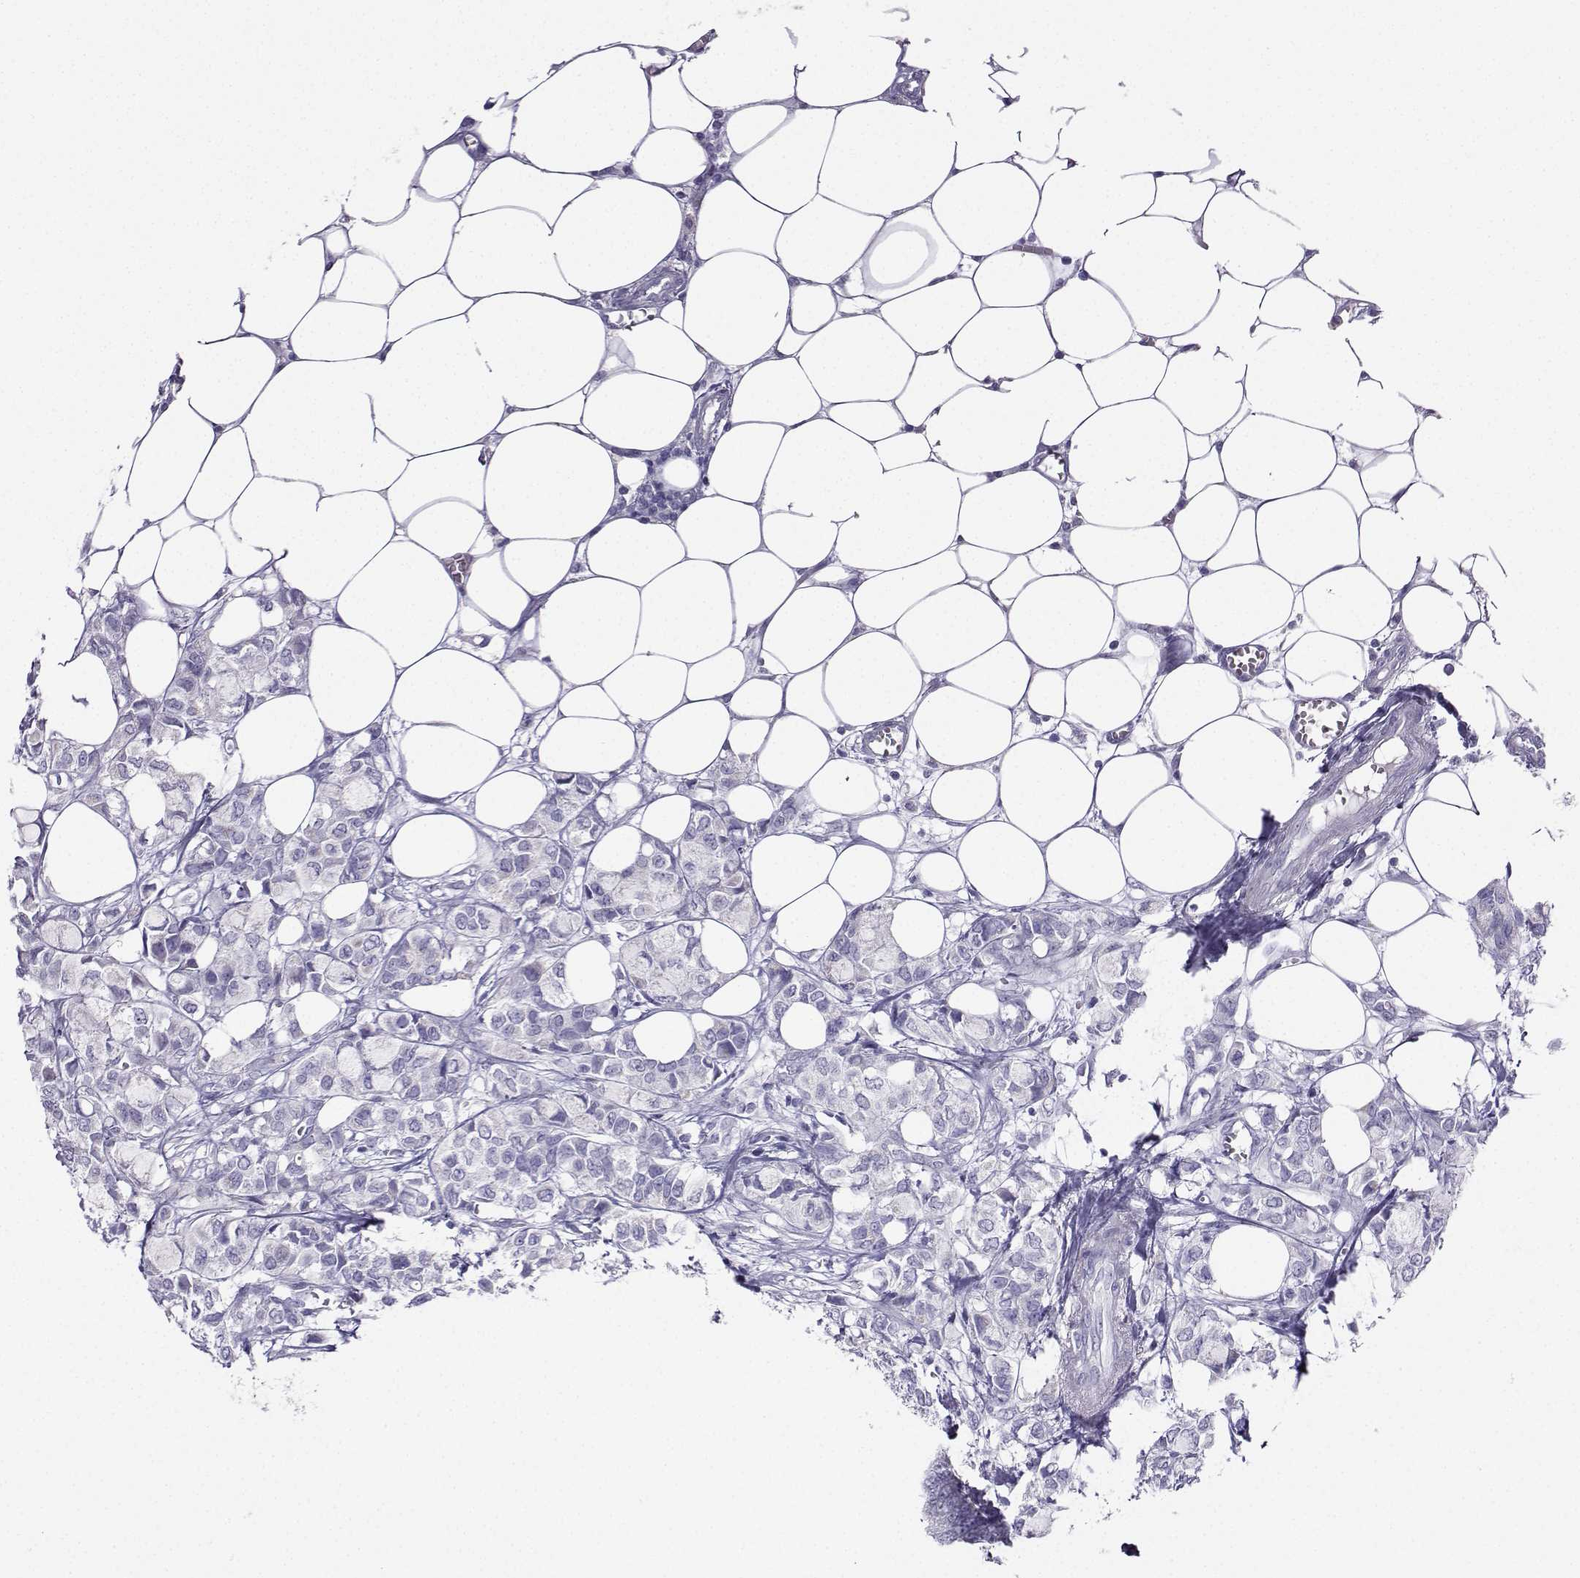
{"staining": {"intensity": "negative", "quantity": "none", "location": "none"}, "tissue": "breast cancer", "cell_type": "Tumor cells", "image_type": "cancer", "snomed": [{"axis": "morphology", "description": "Duct carcinoma"}, {"axis": "topography", "description": "Breast"}], "caption": "The photomicrograph demonstrates no significant positivity in tumor cells of breast cancer (intraductal carcinoma).", "gene": "FBXO24", "patient": {"sex": "female", "age": 85}}